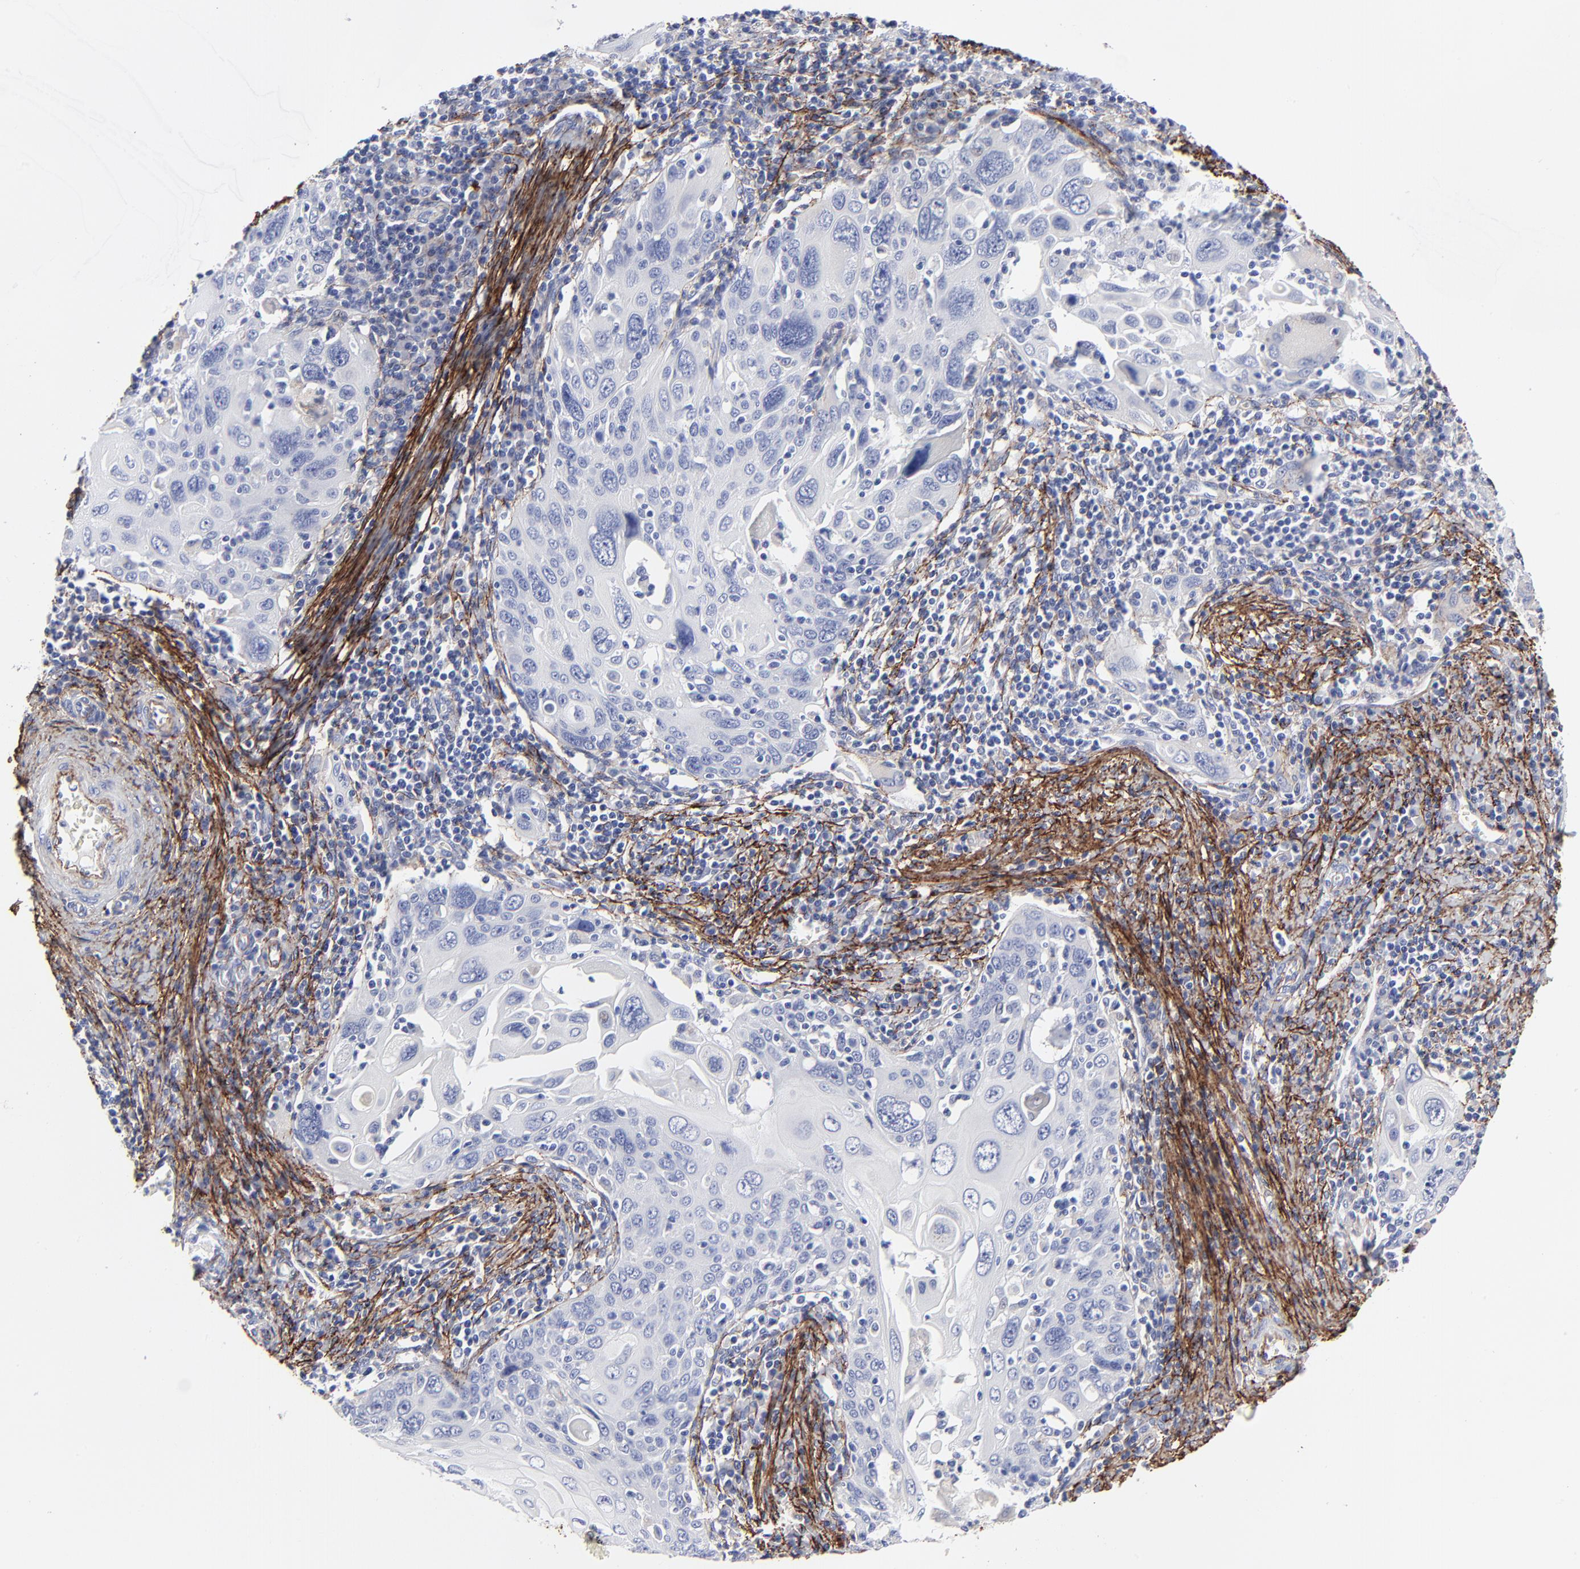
{"staining": {"intensity": "negative", "quantity": "none", "location": "none"}, "tissue": "cervical cancer", "cell_type": "Tumor cells", "image_type": "cancer", "snomed": [{"axis": "morphology", "description": "Squamous cell carcinoma, NOS"}, {"axis": "topography", "description": "Cervix"}], "caption": "High power microscopy photomicrograph of an immunohistochemistry image of cervical cancer (squamous cell carcinoma), revealing no significant staining in tumor cells.", "gene": "FBLN2", "patient": {"sex": "female", "age": 54}}